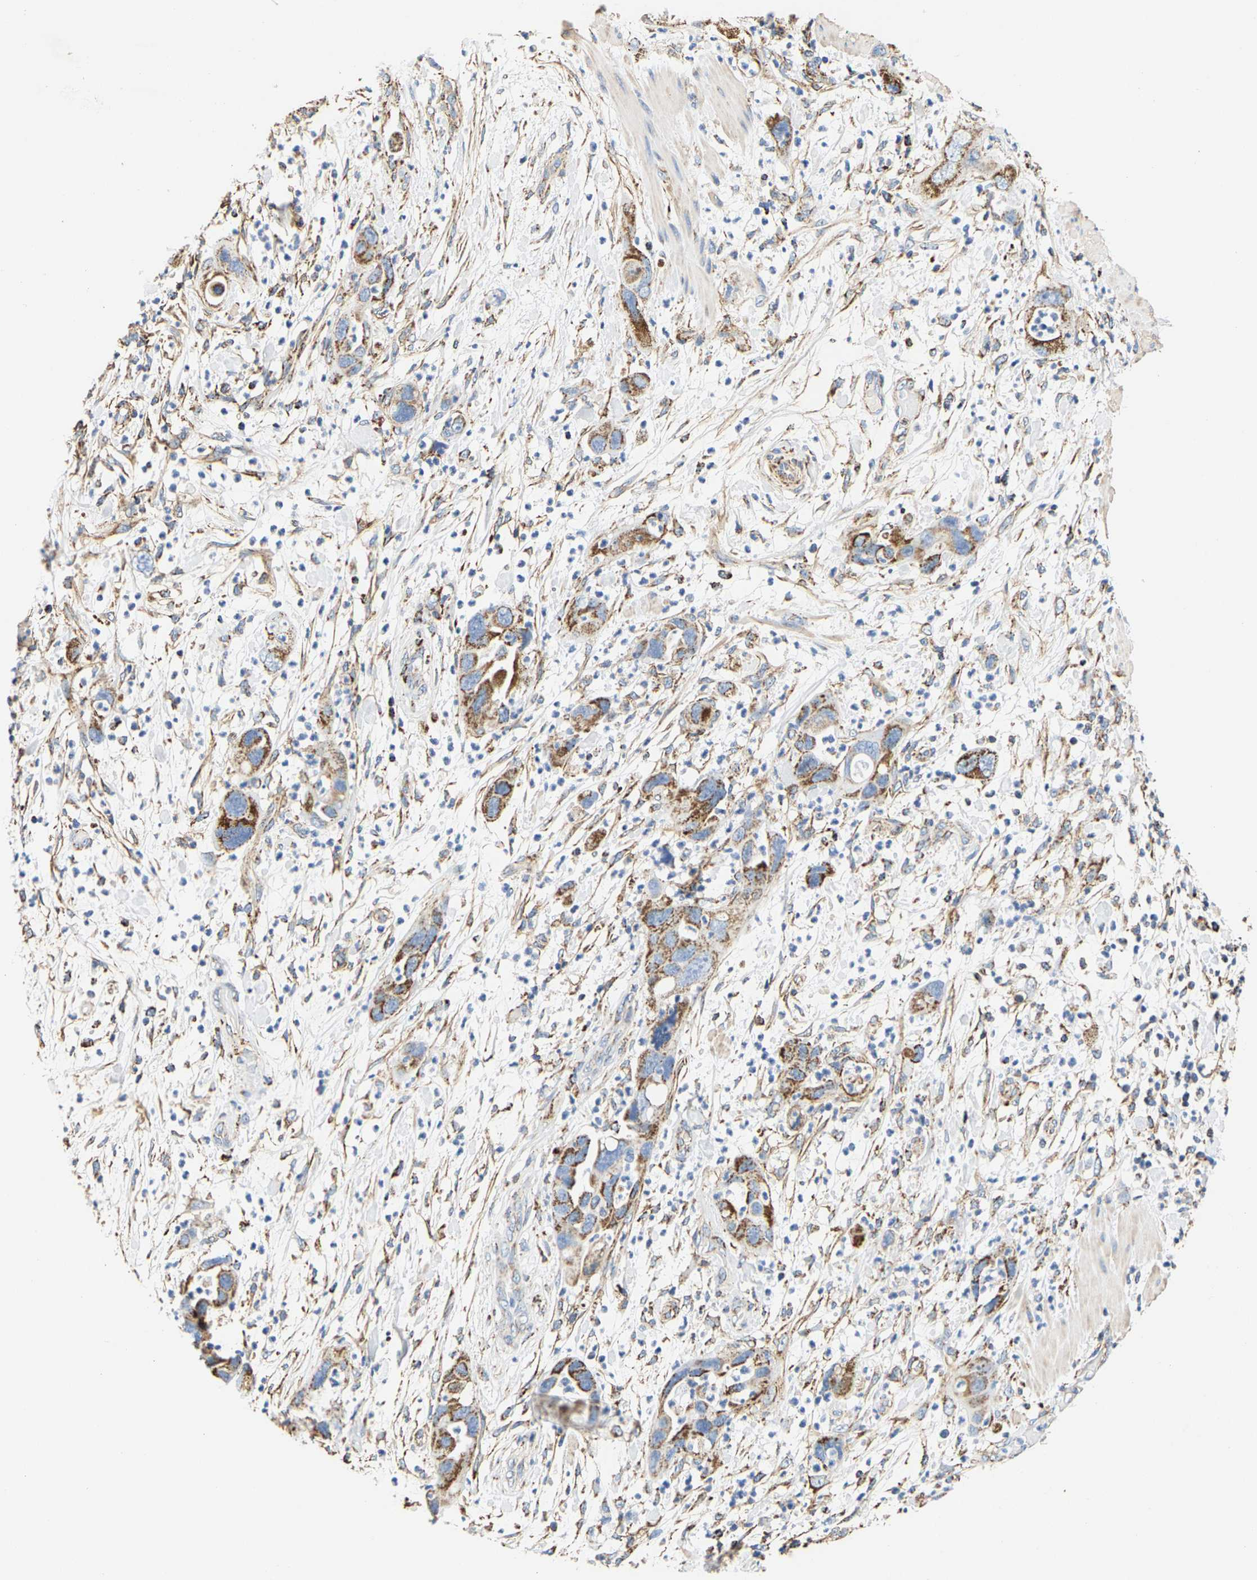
{"staining": {"intensity": "moderate", "quantity": ">75%", "location": "cytoplasmic/membranous"}, "tissue": "pancreatic cancer", "cell_type": "Tumor cells", "image_type": "cancer", "snomed": [{"axis": "morphology", "description": "Adenocarcinoma, NOS"}, {"axis": "topography", "description": "Pancreas"}], "caption": "Immunohistochemistry (DAB) staining of pancreatic adenocarcinoma shows moderate cytoplasmic/membranous protein expression in about >75% of tumor cells.", "gene": "SHMT2", "patient": {"sex": "female", "age": 71}}